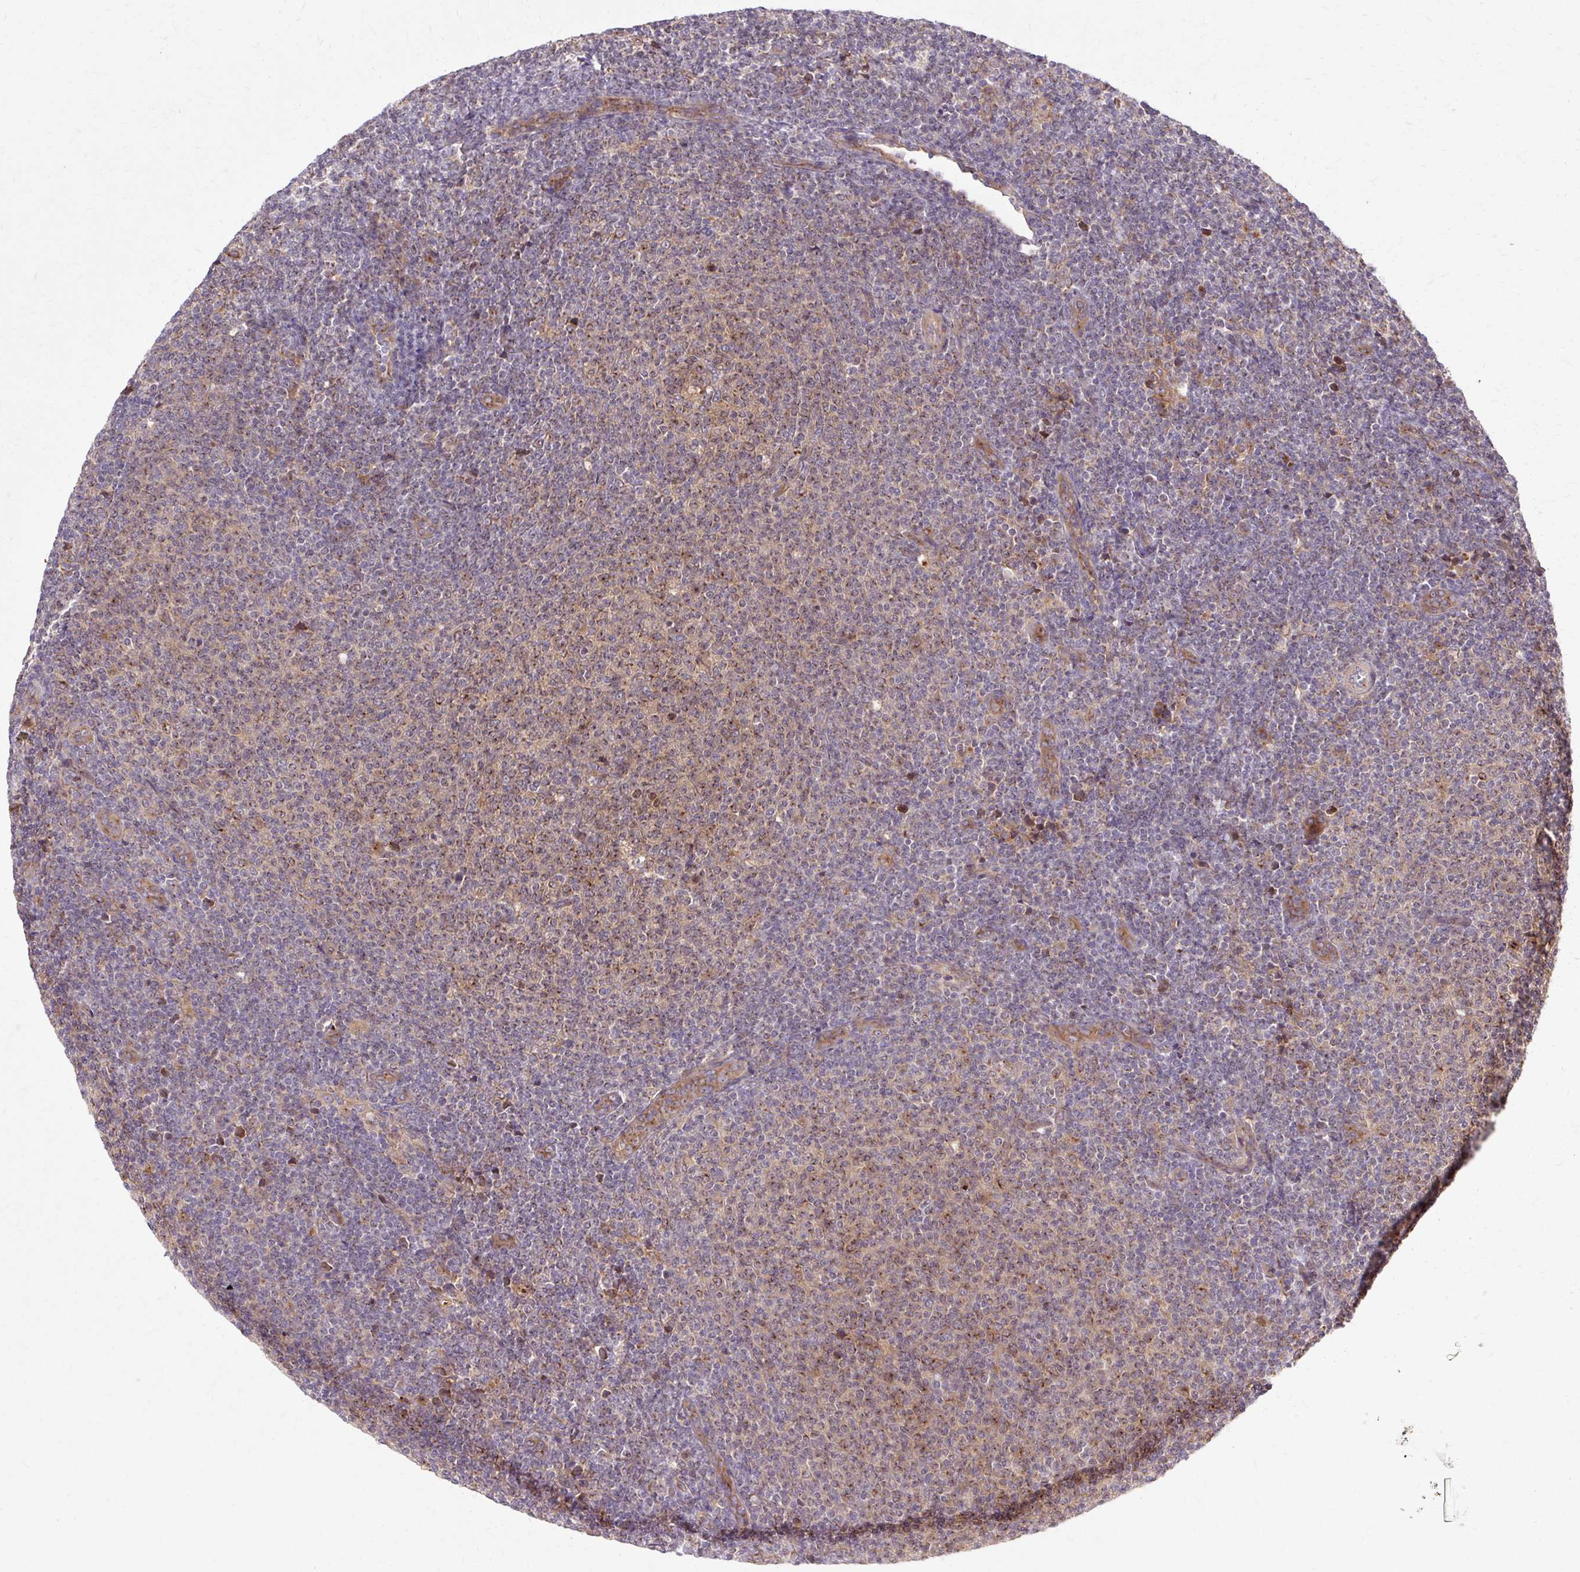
{"staining": {"intensity": "moderate", "quantity": "25%-75%", "location": "cytoplasmic/membranous"}, "tissue": "lymphoma", "cell_type": "Tumor cells", "image_type": "cancer", "snomed": [{"axis": "morphology", "description": "Malignant lymphoma, non-Hodgkin's type, Low grade"}, {"axis": "topography", "description": "Lymph node"}], "caption": "Lymphoma was stained to show a protein in brown. There is medium levels of moderate cytoplasmic/membranous expression in about 25%-75% of tumor cells.", "gene": "MZT2B", "patient": {"sex": "male", "age": 66}}